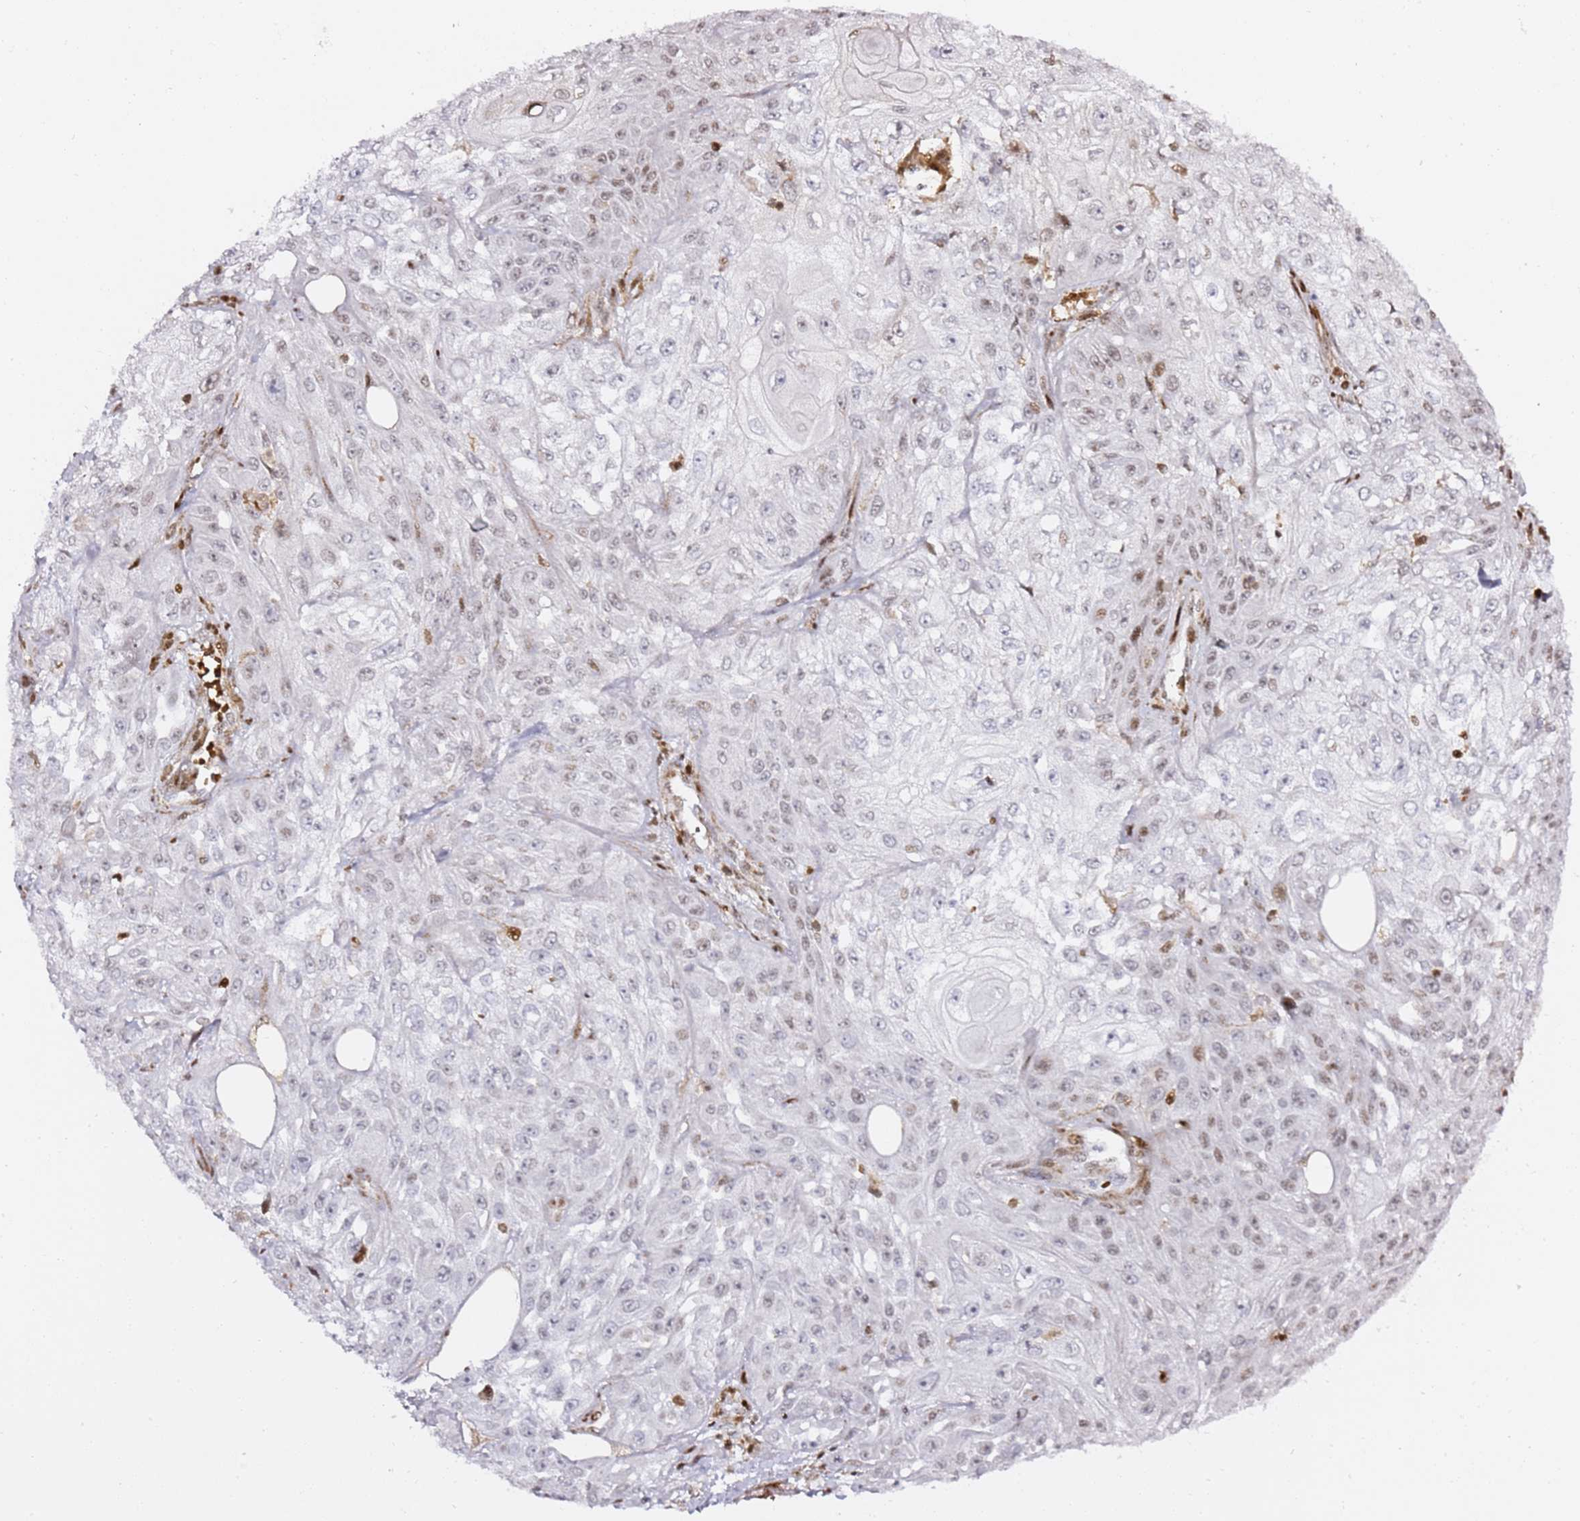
{"staining": {"intensity": "moderate", "quantity": "<25%", "location": "nuclear"}, "tissue": "skin cancer", "cell_type": "Tumor cells", "image_type": "cancer", "snomed": [{"axis": "morphology", "description": "Squamous cell carcinoma, NOS"}, {"axis": "morphology", "description": "Squamous cell carcinoma, metastatic, NOS"}, {"axis": "topography", "description": "Skin"}, {"axis": "topography", "description": "Lymph node"}], "caption": "The histopathology image shows a brown stain indicating the presence of a protein in the nuclear of tumor cells in skin cancer (metastatic squamous cell carcinoma).", "gene": "GBP2", "patient": {"sex": "male", "age": 75}}